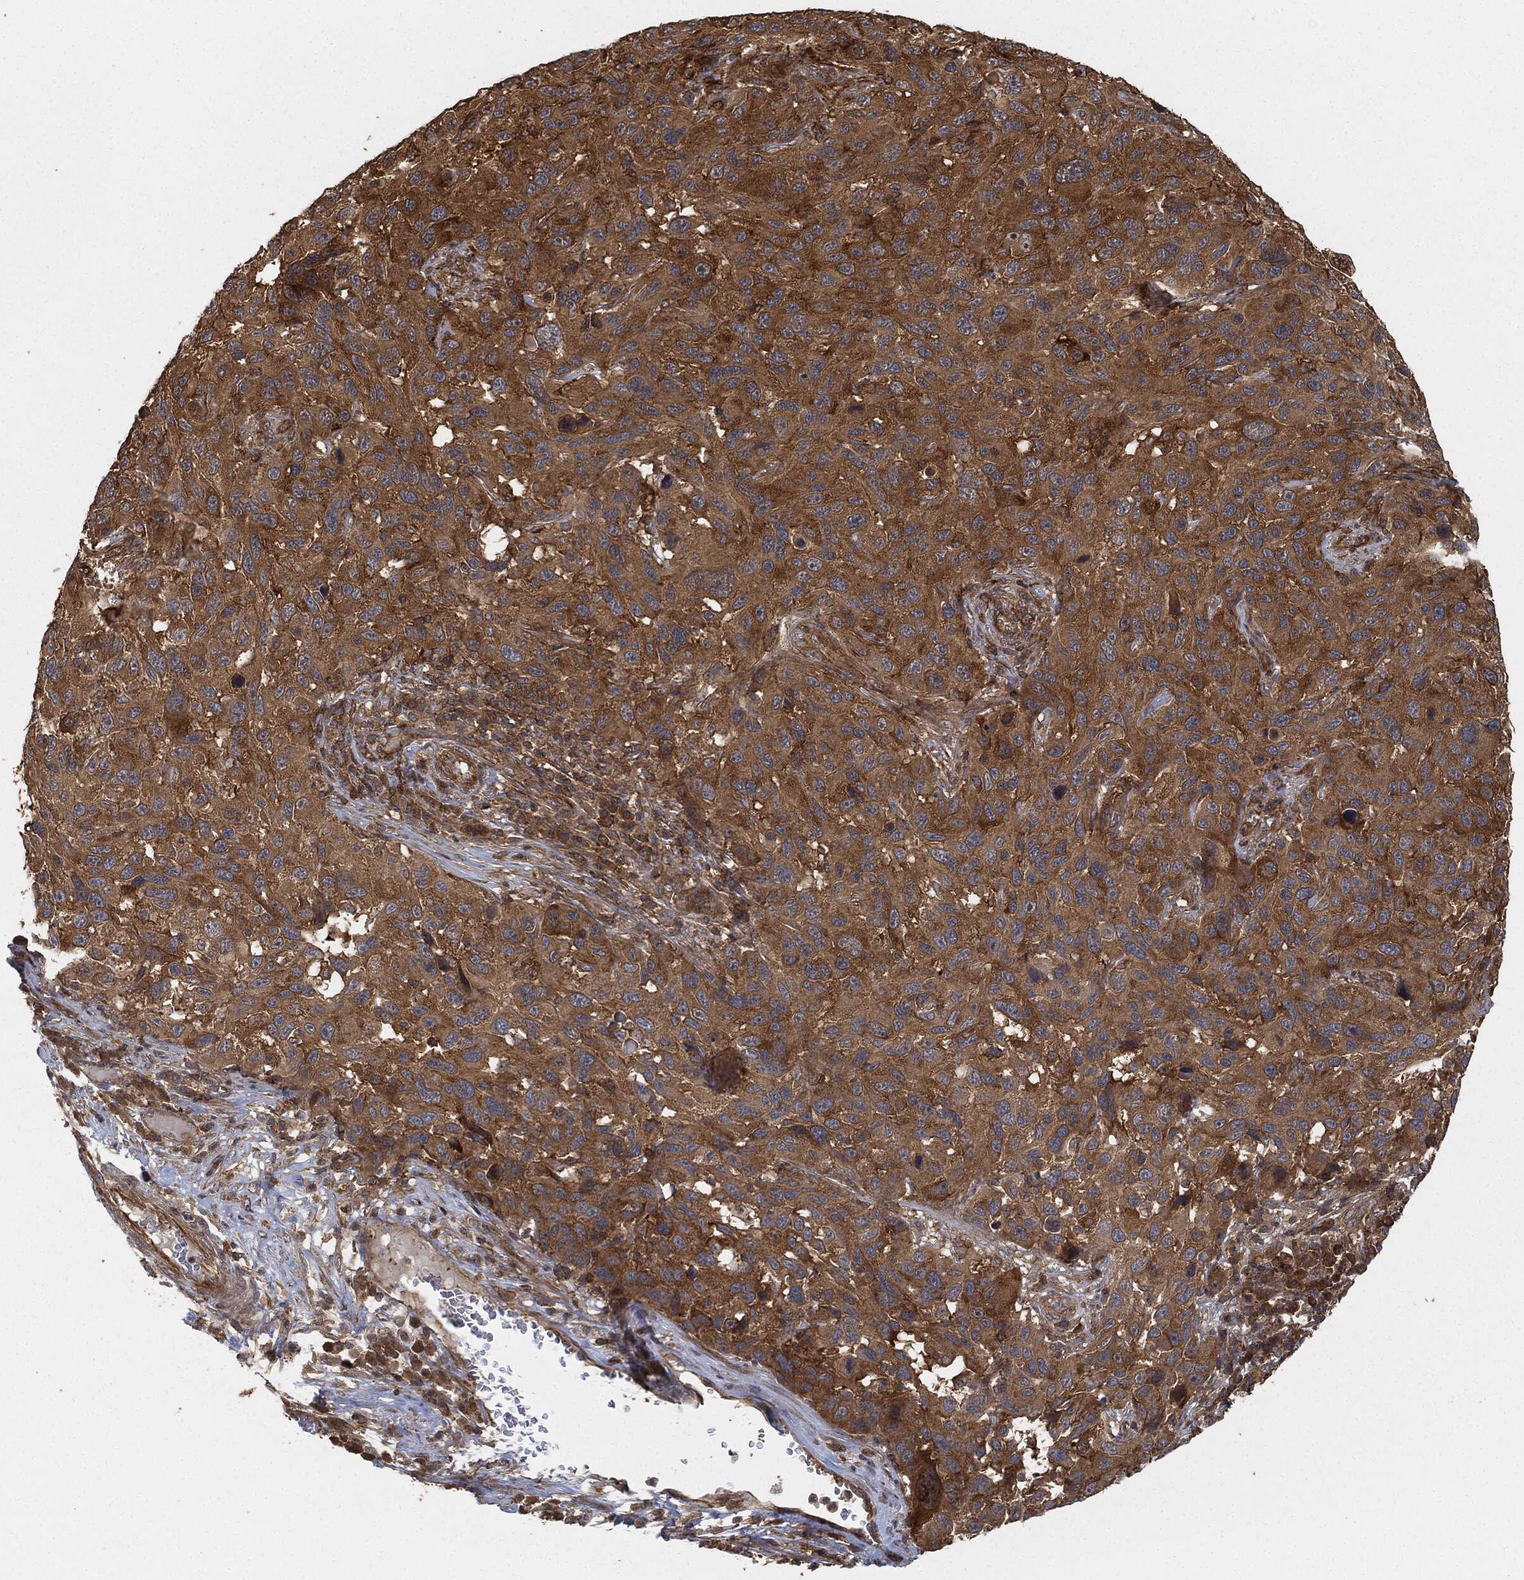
{"staining": {"intensity": "strong", "quantity": "25%-75%", "location": "cytoplasmic/membranous"}, "tissue": "melanoma", "cell_type": "Tumor cells", "image_type": "cancer", "snomed": [{"axis": "morphology", "description": "Malignant melanoma, NOS"}, {"axis": "topography", "description": "Skin"}], "caption": "This photomicrograph reveals IHC staining of melanoma, with high strong cytoplasmic/membranous positivity in about 25%-75% of tumor cells.", "gene": "TPT1", "patient": {"sex": "male", "age": 53}}